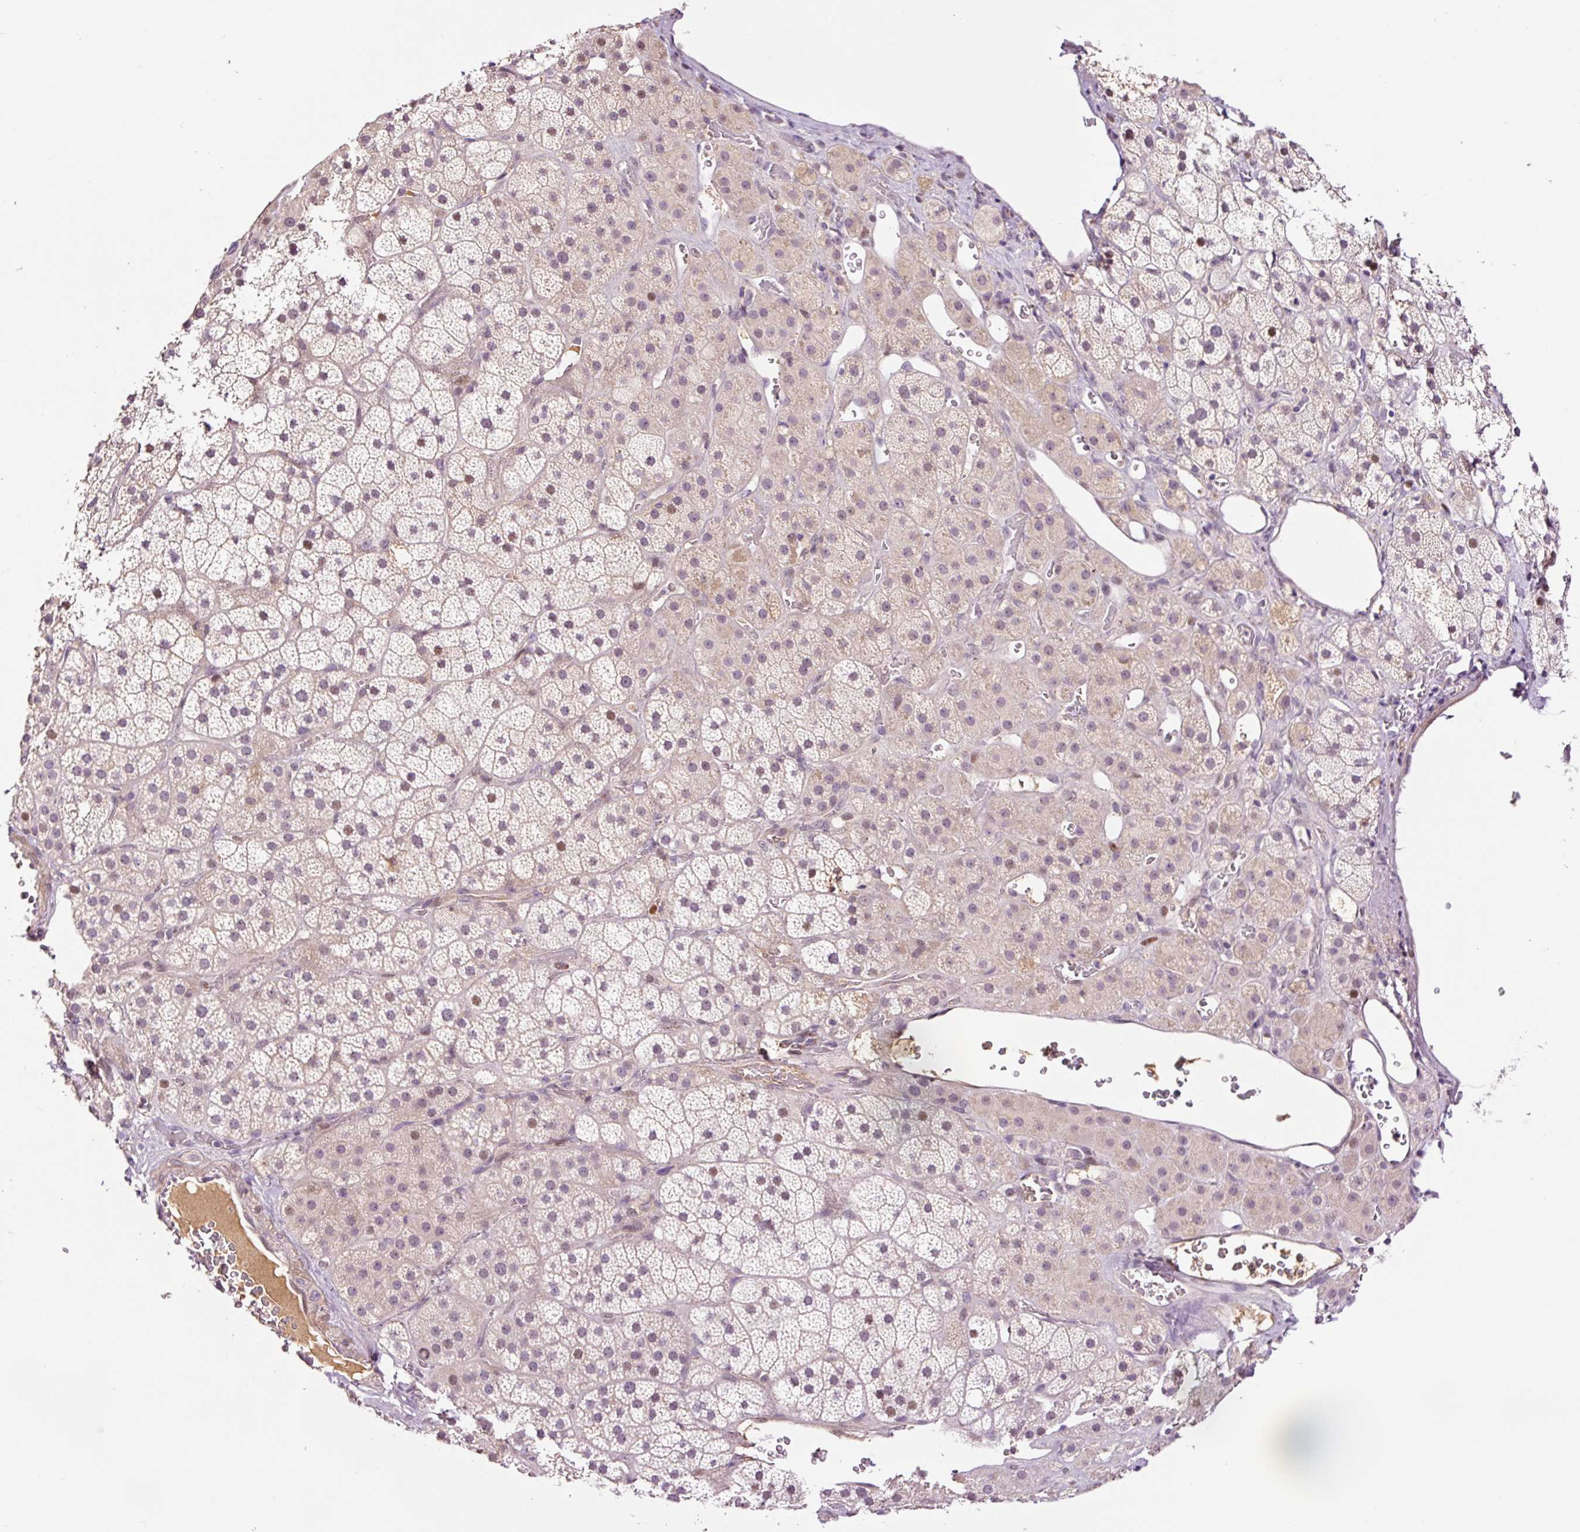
{"staining": {"intensity": "moderate", "quantity": "<25%", "location": "nuclear"}, "tissue": "adrenal gland", "cell_type": "Glandular cells", "image_type": "normal", "snomed": [{"axis": "morphology", "description": "Normal tissue, NOS"}, {"axis": "topography", "description": "Adrenal gland"}], "caption": "Protein expression analysis of normal human adrenal gland reveals moderate nuclear positivity in approximately <25% of glandular cells.", "gene": "DPPA4", "patient": {"sex": "male", "age": 57}}